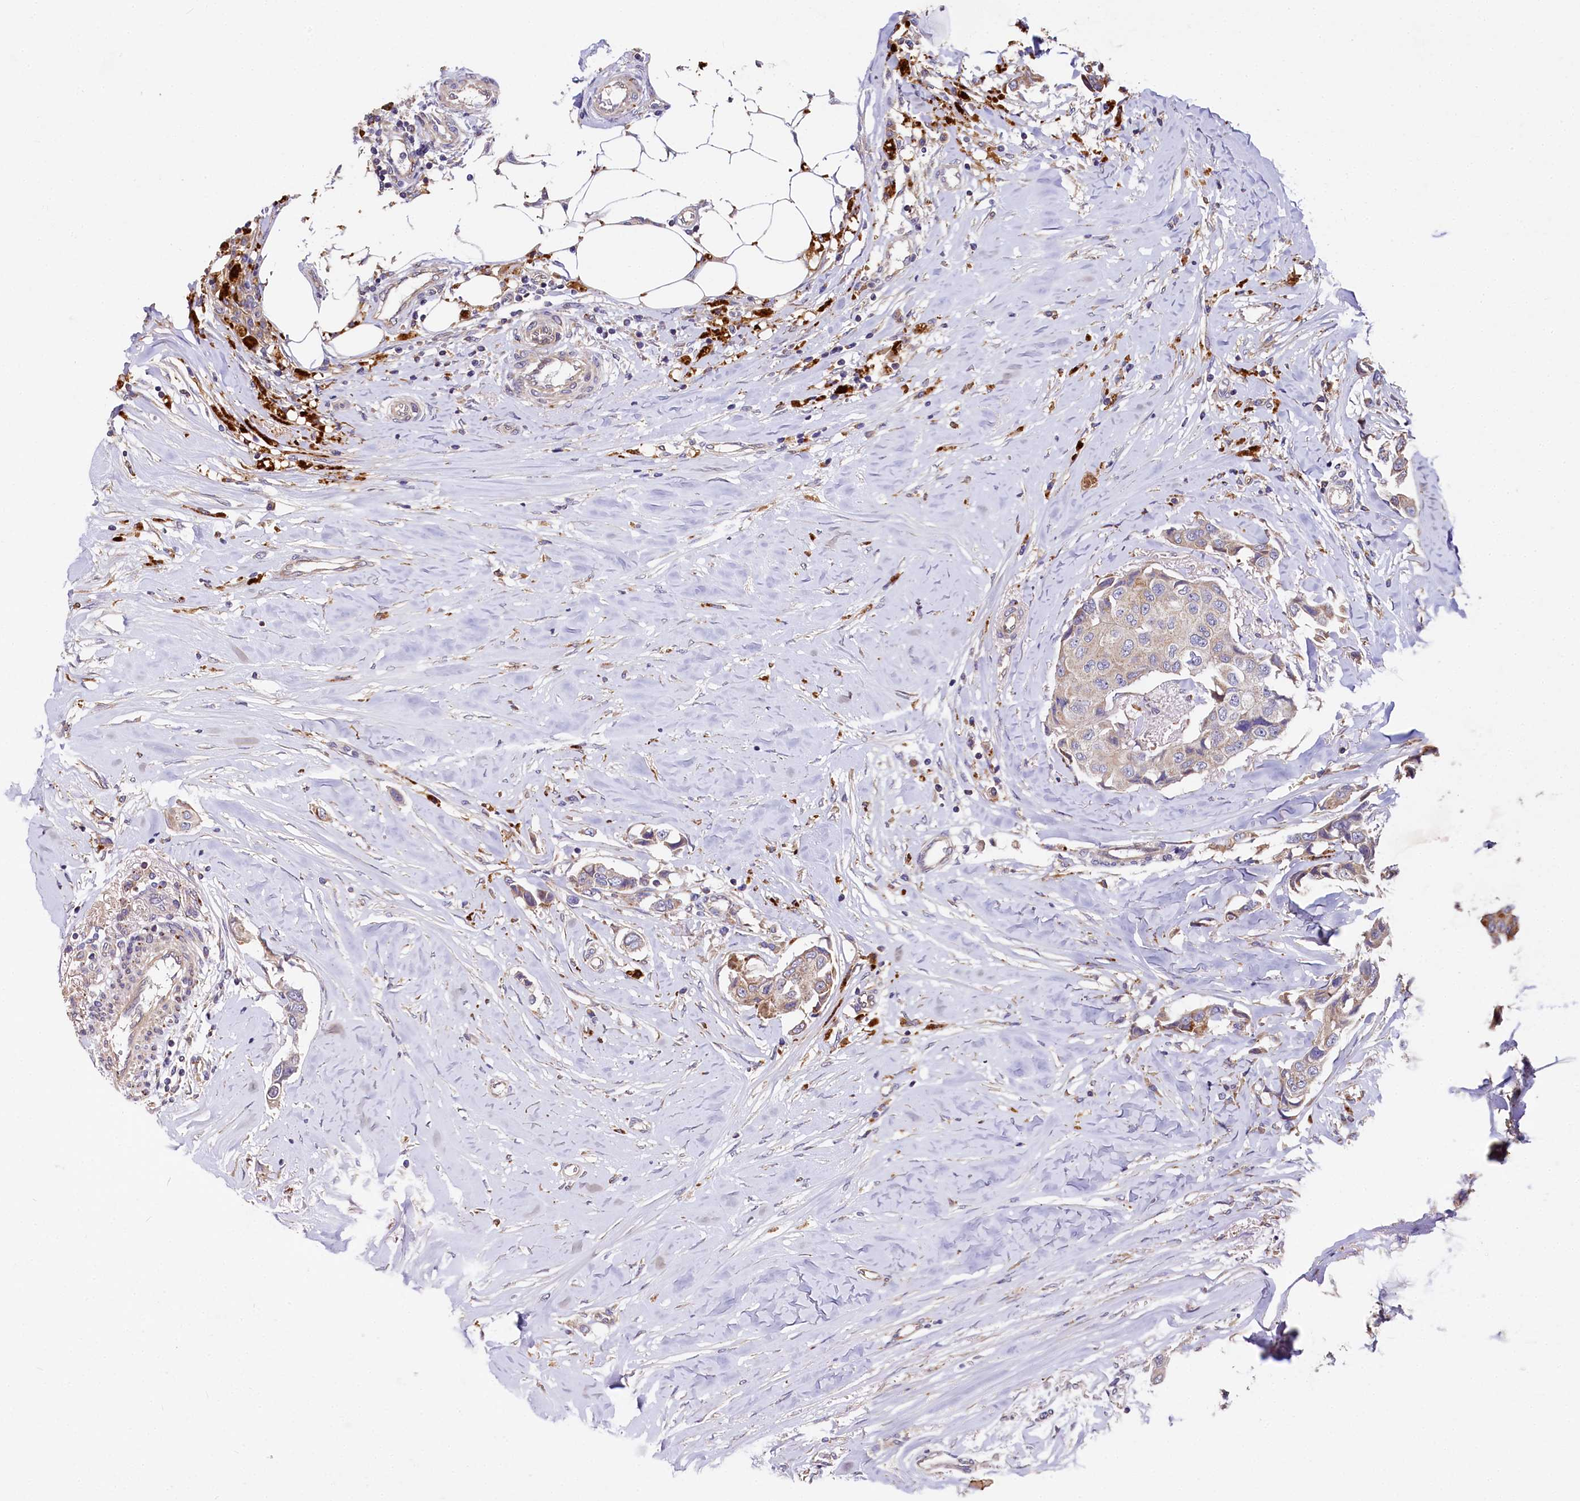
{"staining": {"intensity": "weak", "quantity": "25%-75%", "location": "cytoplasmic/membranous"}, "tissue": "breast cancer", "cell_type": "Tumor cells", "image_type": "cancer", "snomed": [{"axis": "morphology", "description": "Duct carcinoma"}, {"axis": "topography", "description": "Breast"}], "caption": "This image displays immunohistochemistry (IHC) staining of breast cancer (intraductal carcinoma), with low weak cytoplasmic/membranous expression in approximately 25%-75% of tumor cells.", "gene": "SPRYD3", "patient": {"sex": "female", "age": 80}}